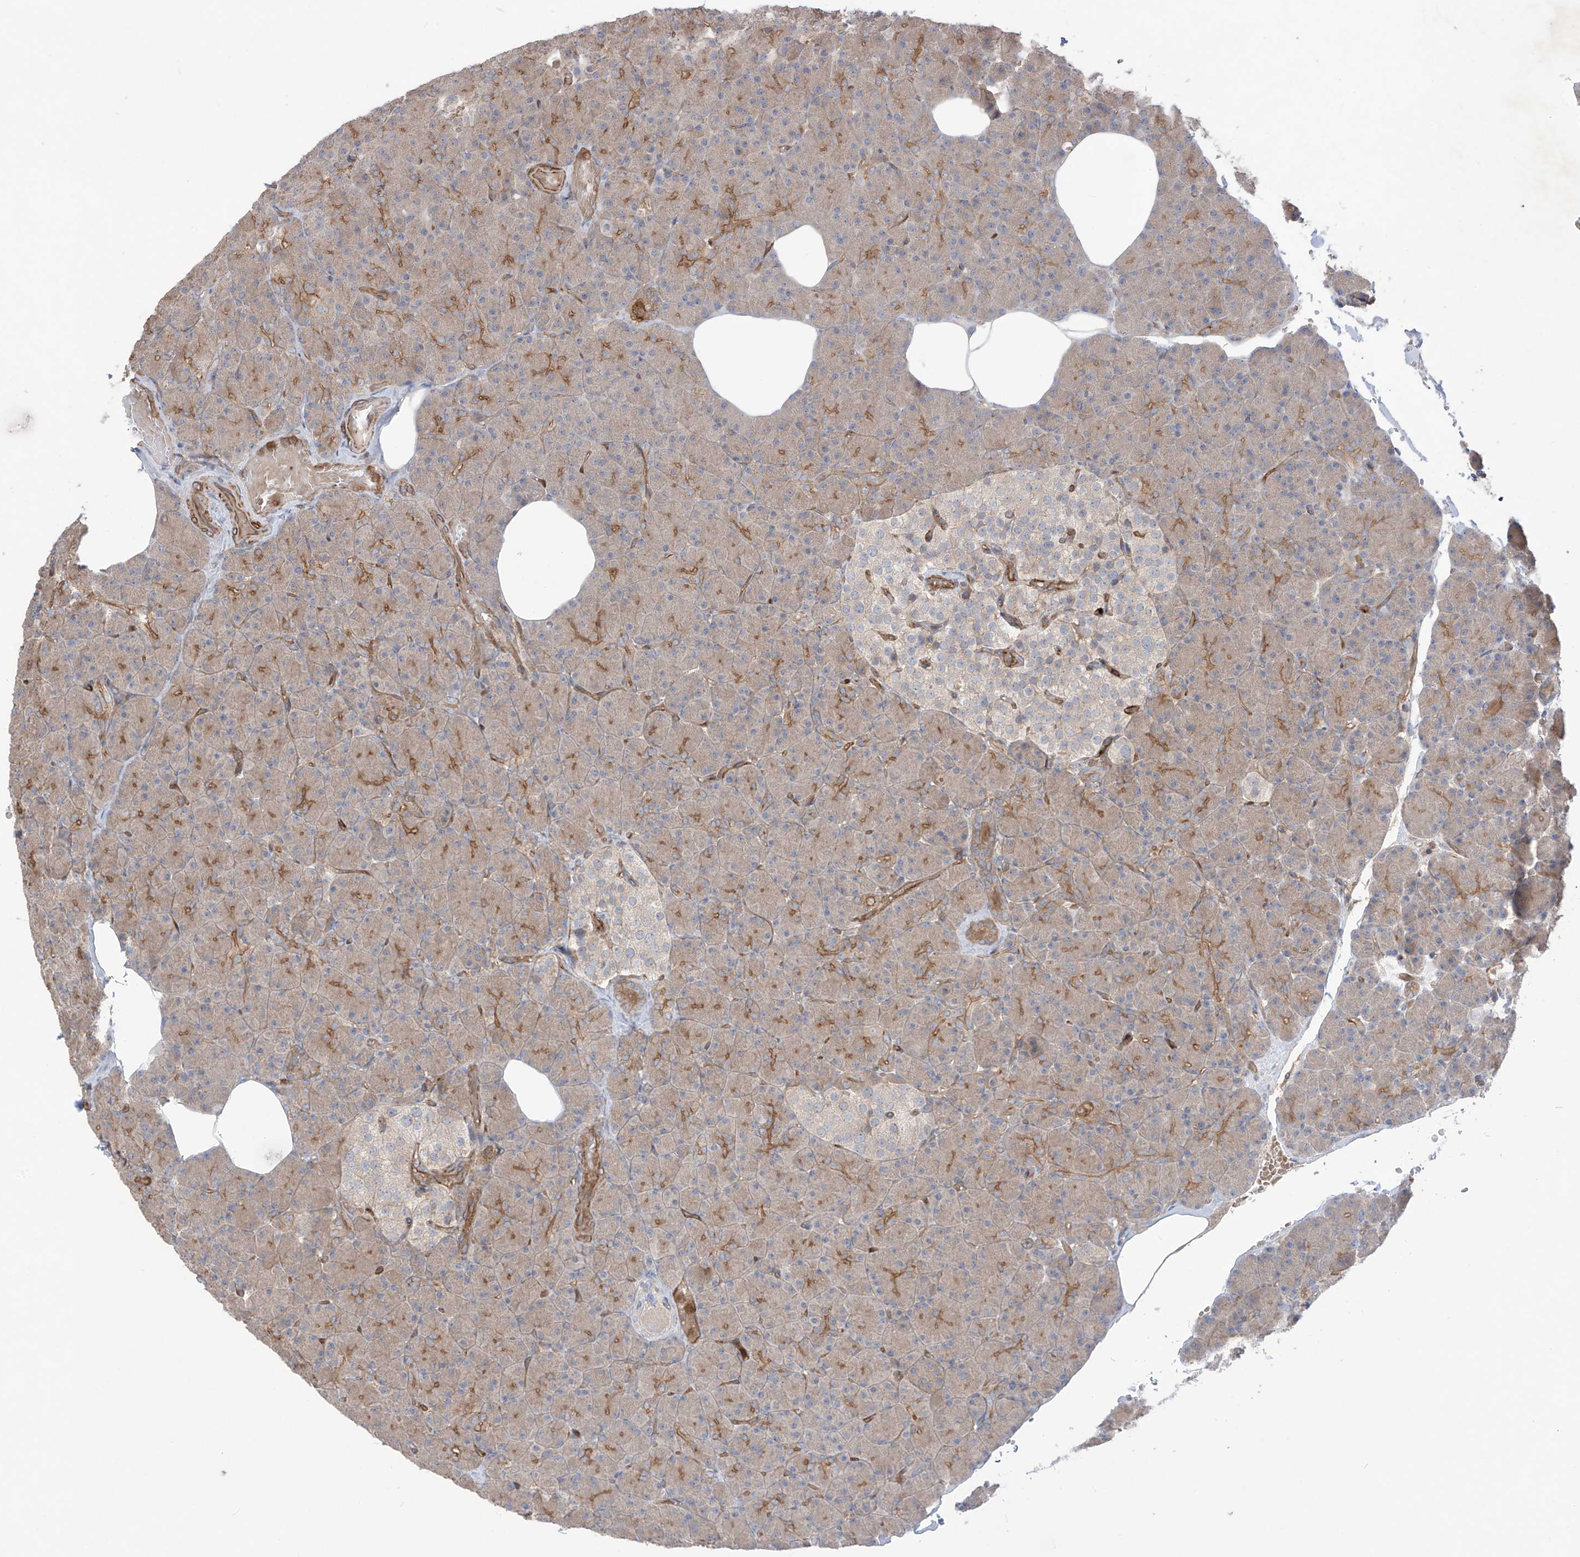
{"staining": {"intensity": "moderate", "quantity": "25%-75%", "location": "cytoplasmic/membranous"}, "tissue": "pancreas", "cell_type": "Exocrine glandular cells", "image_type": "normal", "snomed": [{"axis": "morphology", "description": "Normal tissue, NOS"}, {"axis": "topography", "description": "Pancreas"}], "caption": "Immunohistochemistry (DAB) staining of normal pancreas reveals moderate cytoplasmic/membranous protein positivity in approximately 25%-75% of exocrine glandular cells.", "gene": "TRMU", "patient": {"sex": "female", "age": 43}}